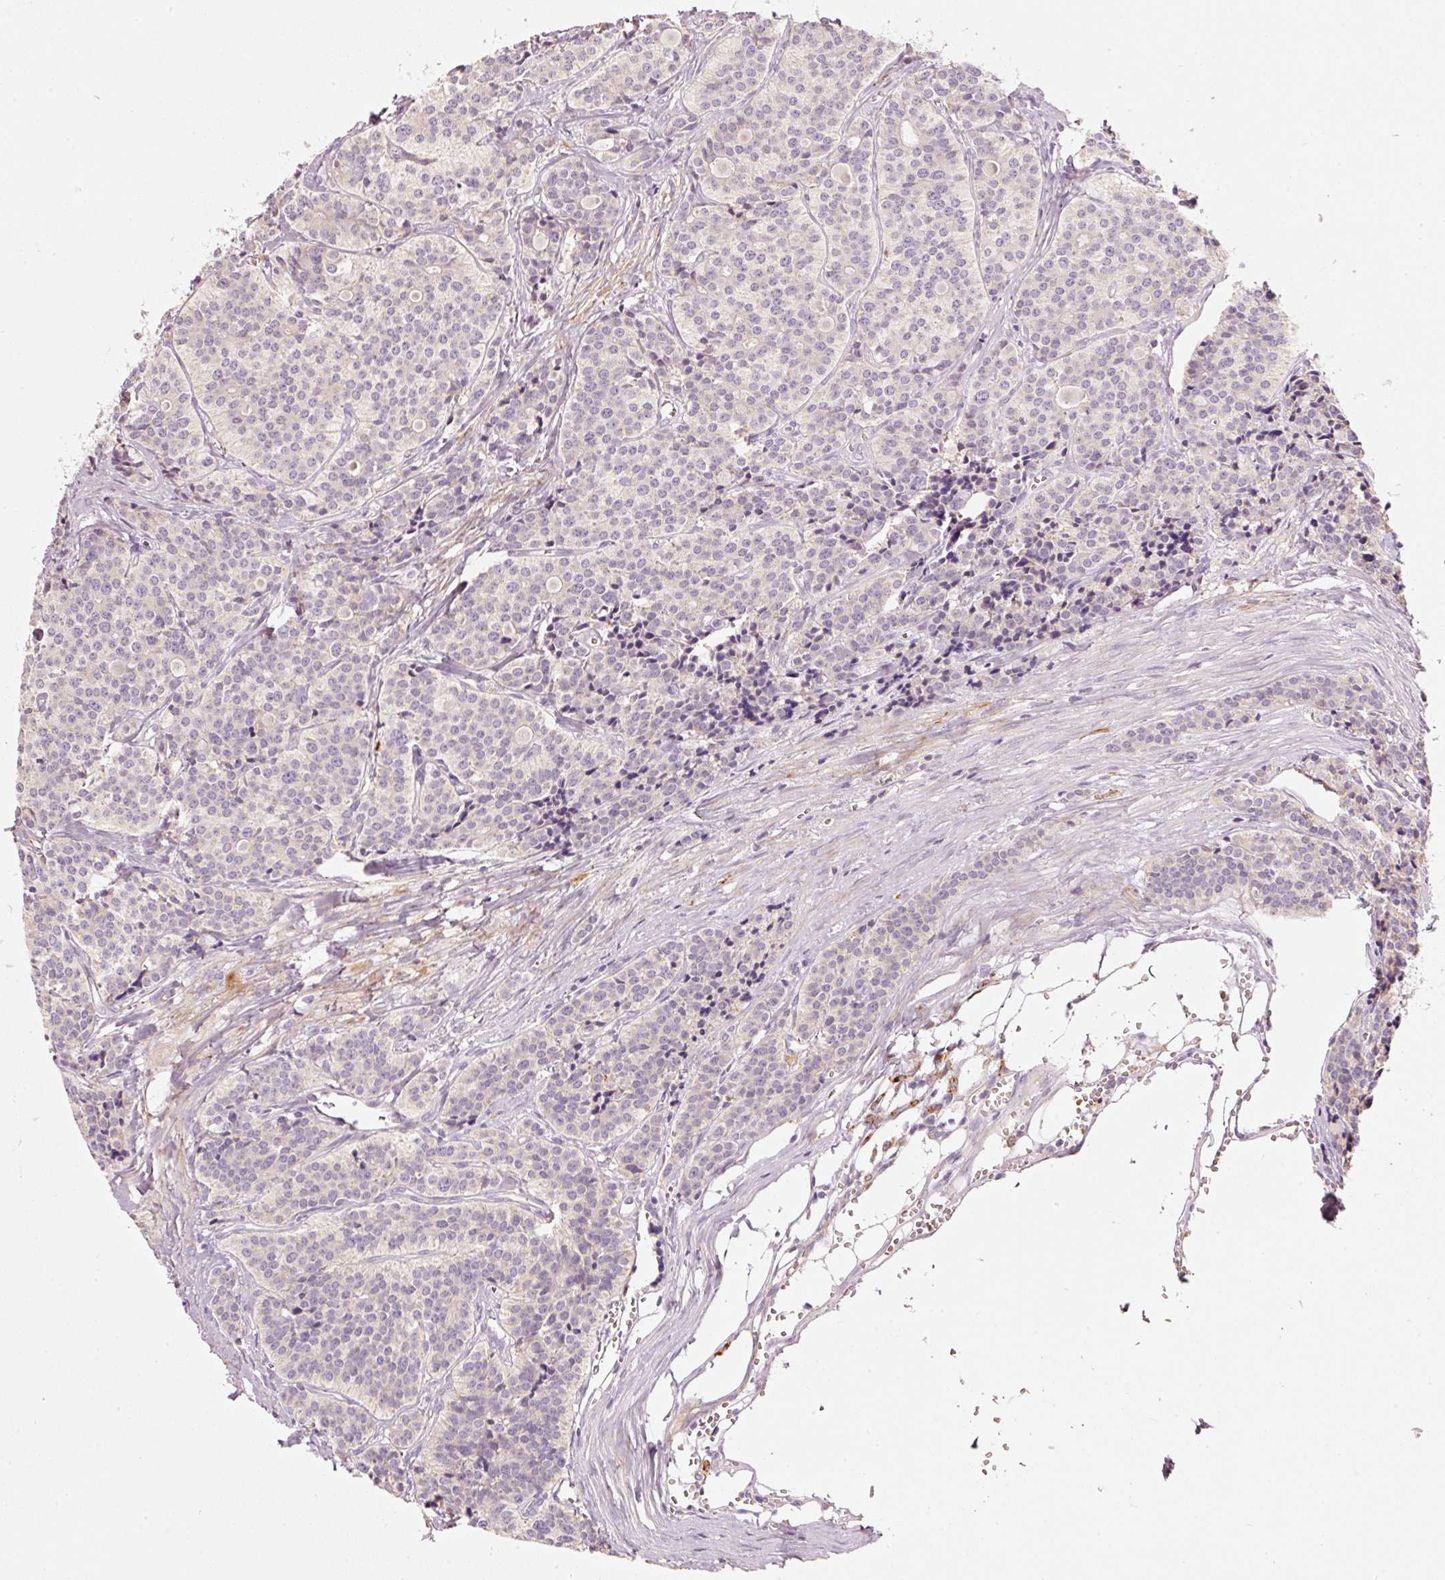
{"staining": {"intensity": "negative", "quantity": "none", "location": "none"}, "tissue": "carcinoid", "cell_type": "Tumor cells", "image_type": "cancer", "snomed": [{"axis": "morphology", "description": "Carcinoid, malignant, NOS"}, {"axis": "topography", "description": "Small intestine"}], "caption": "Histopathology image shows no significant protein expression in tumor cells of carcinoid.", "gene": "KLHL21", "patient": {"sex": "male", "age": 63}}